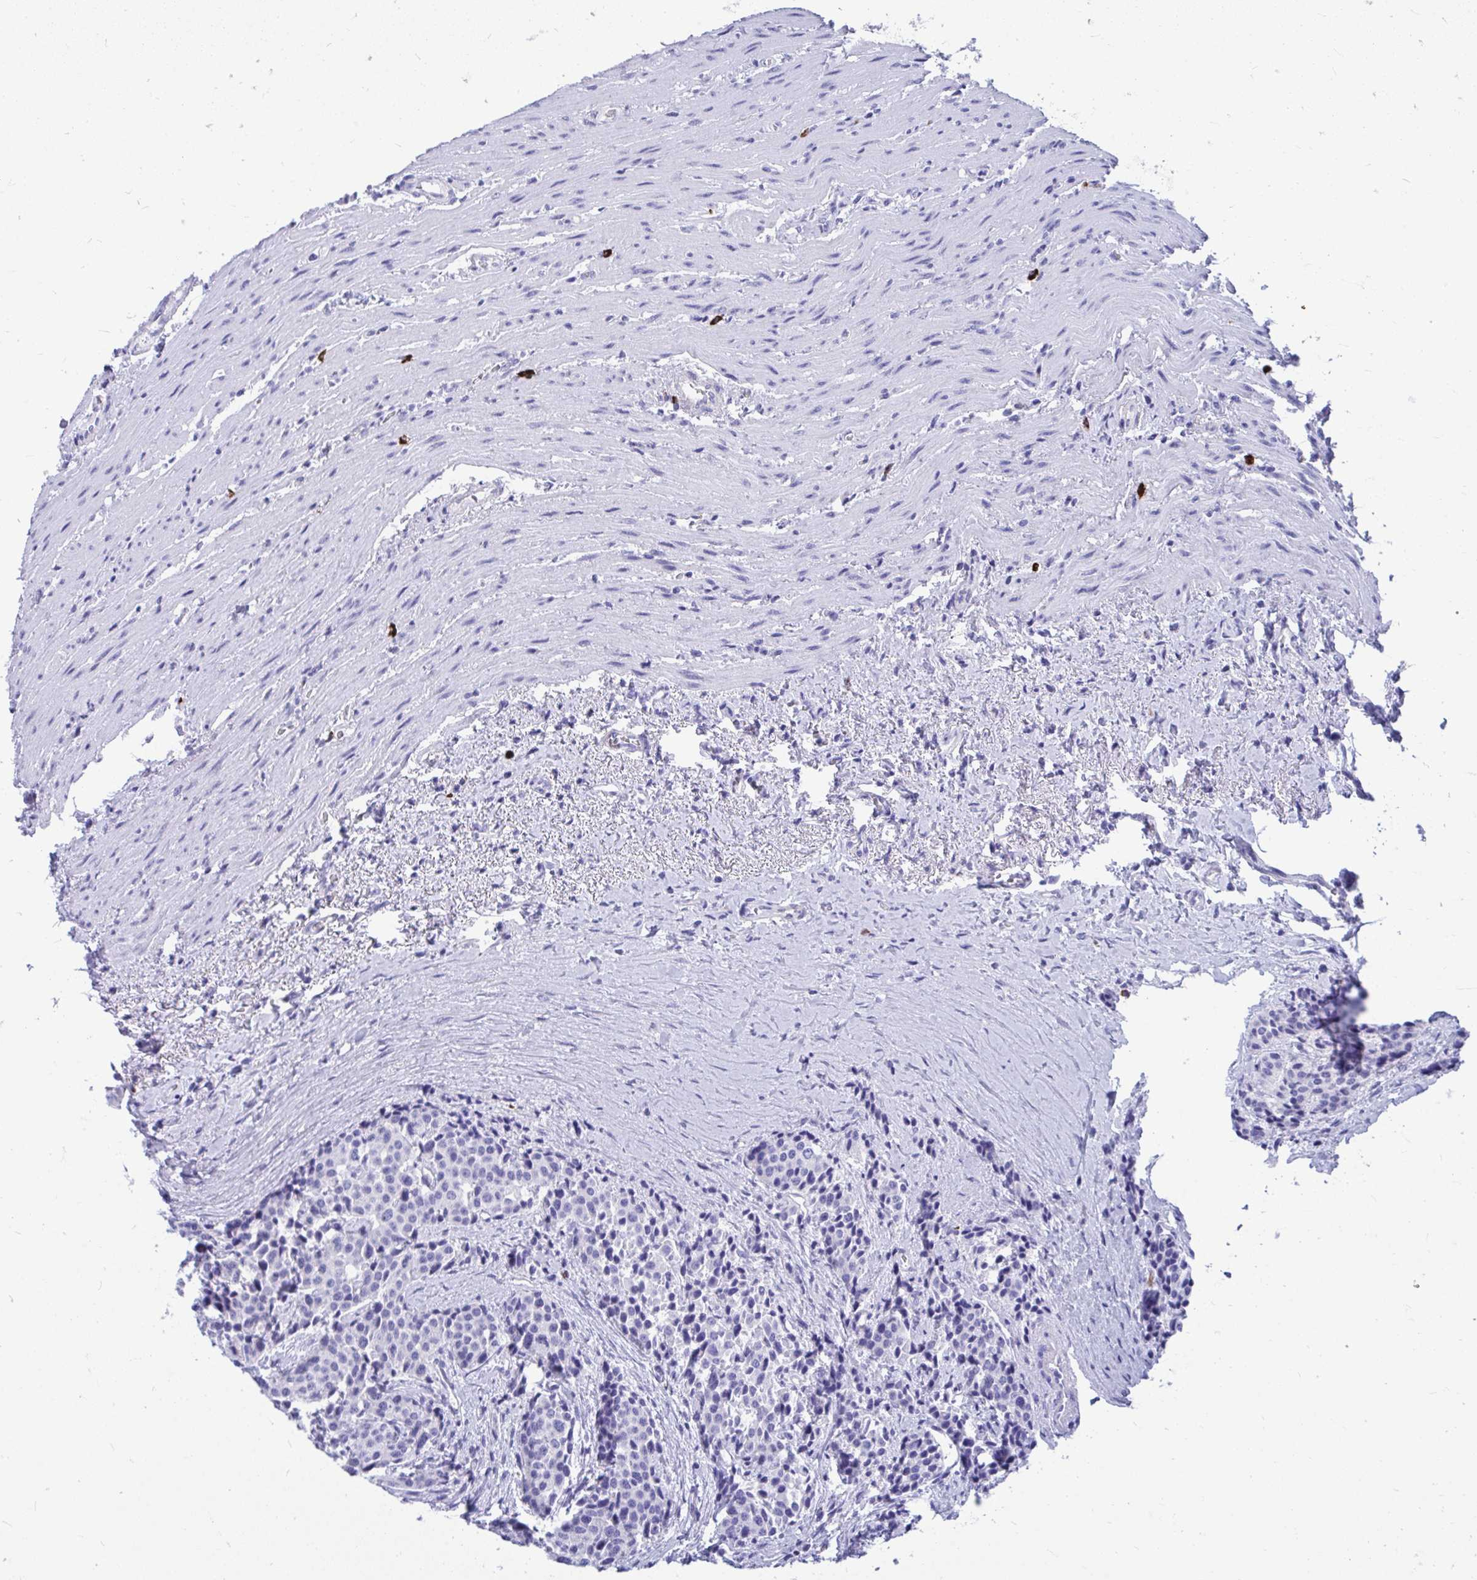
{"staining": {"intensity": "negative", "quantity": "none", "location": "none"}, "tissue": "carcinoid", "cell_type": "Tumor cells", "image_type": "cancer", "snomed": [{"axis": "morphology", "description": "Carcinoid, malignant, NOS"}, {"axis": "topography", "description": "Small intestine"}], "caption": "Tumor cells are negative for brown protein staining in carcinoid.", "gene": "SHISA8", "patient": {"sex": "male", "age": 73}}